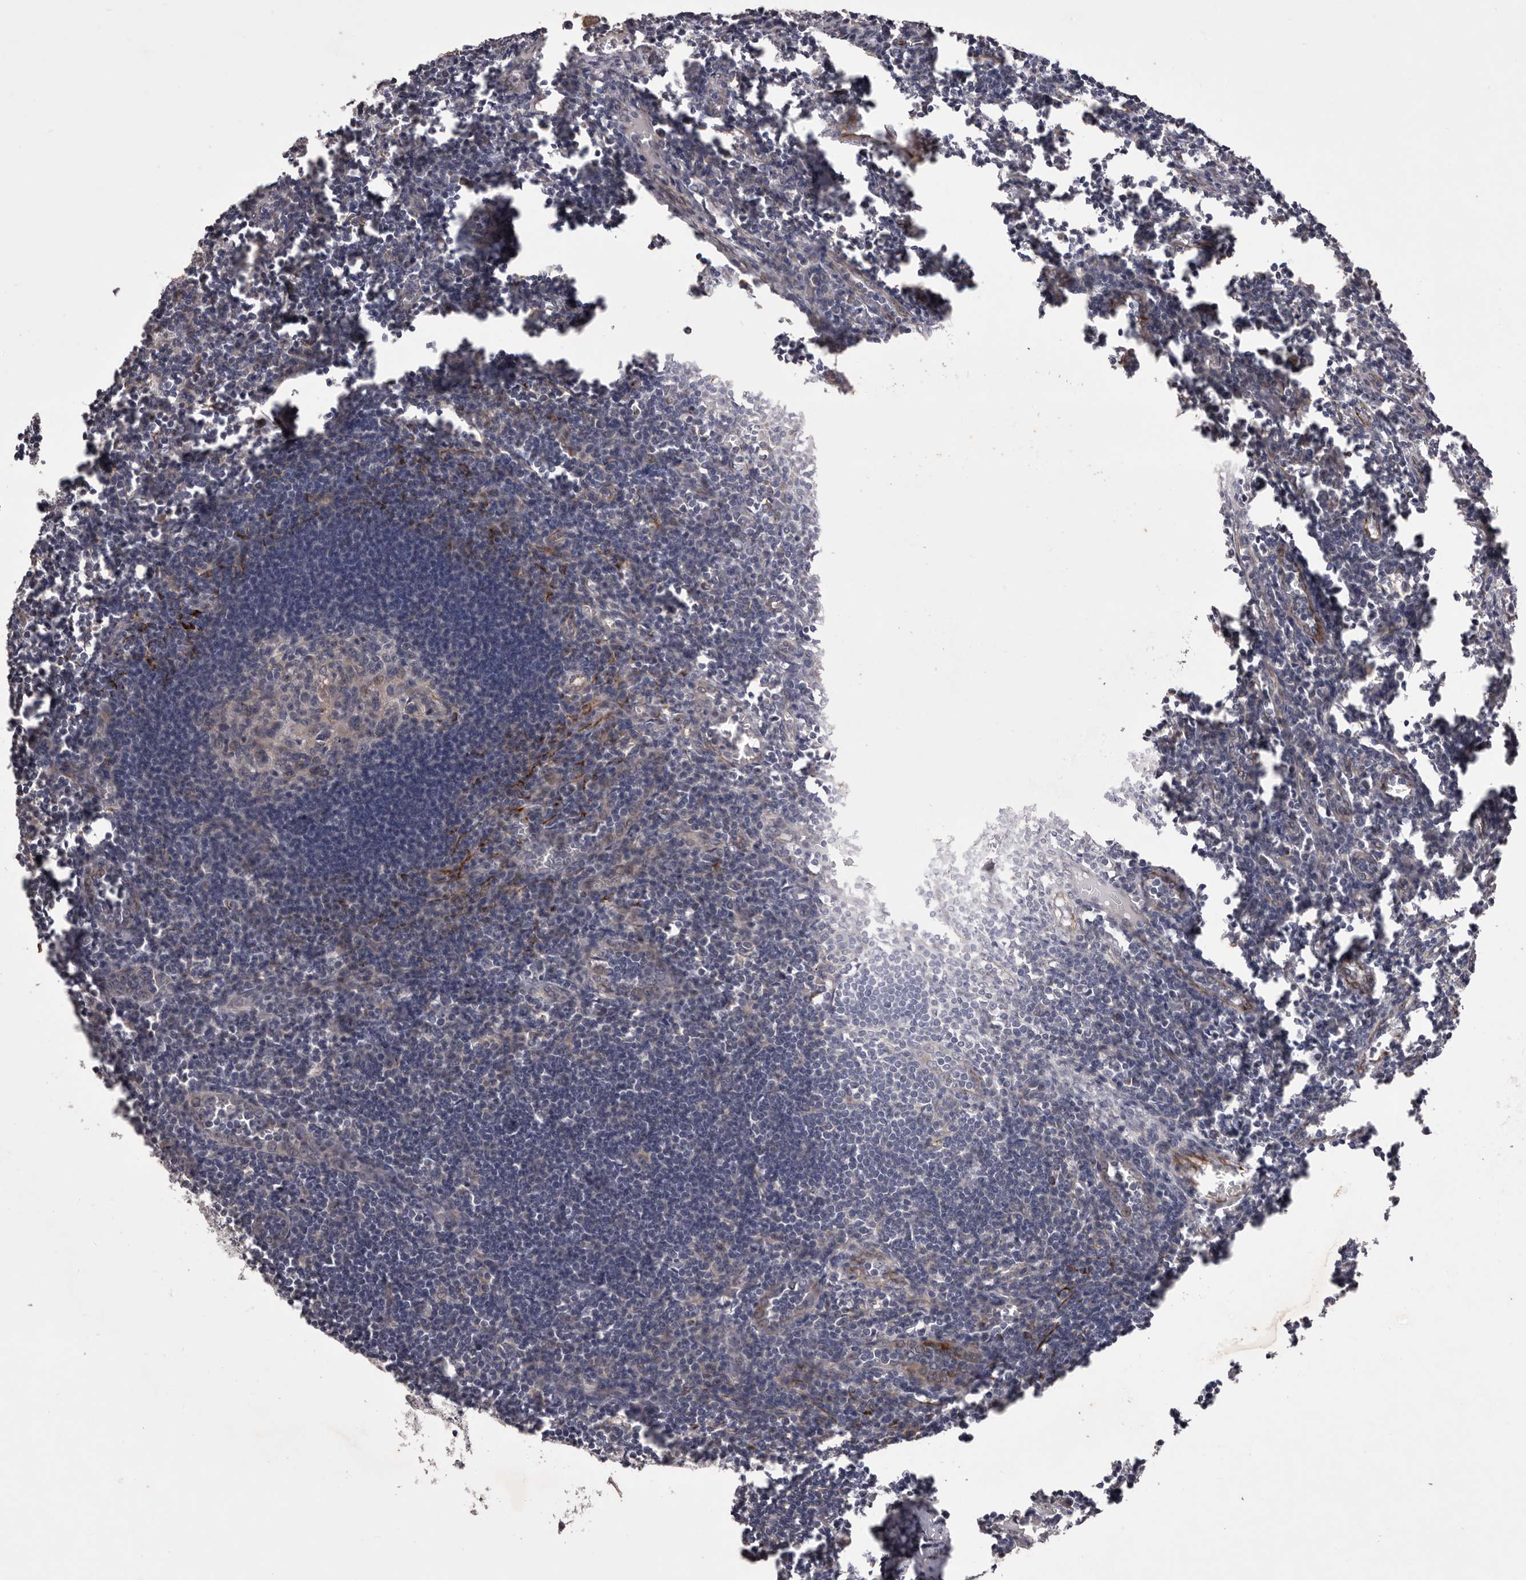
{"staining": {"intensity": "weak", "quantity": "<25%", "location": "cytoplasmic/membranous"}, "tissue": "lymph node", "cell_type": "Germinal center cells", "image_type": "normal", "snomed": [{"axis": "morphology", "description": "Normal tissue, NOS"}, {"axis": "morphology", "description": "Malignant melanoma, Metastatic site"}, {"axis": "topography", "description": "Lymph node"}], "caption": "Immunohistochemistry image of unremarkable lymph node: lymph node stained with DAB (3,3'-diaminobenzidine) displays no significant protein positivity in germinal center cells.", "gene": "PNRC1", "patient": {"sex": "male", "age": 41}}